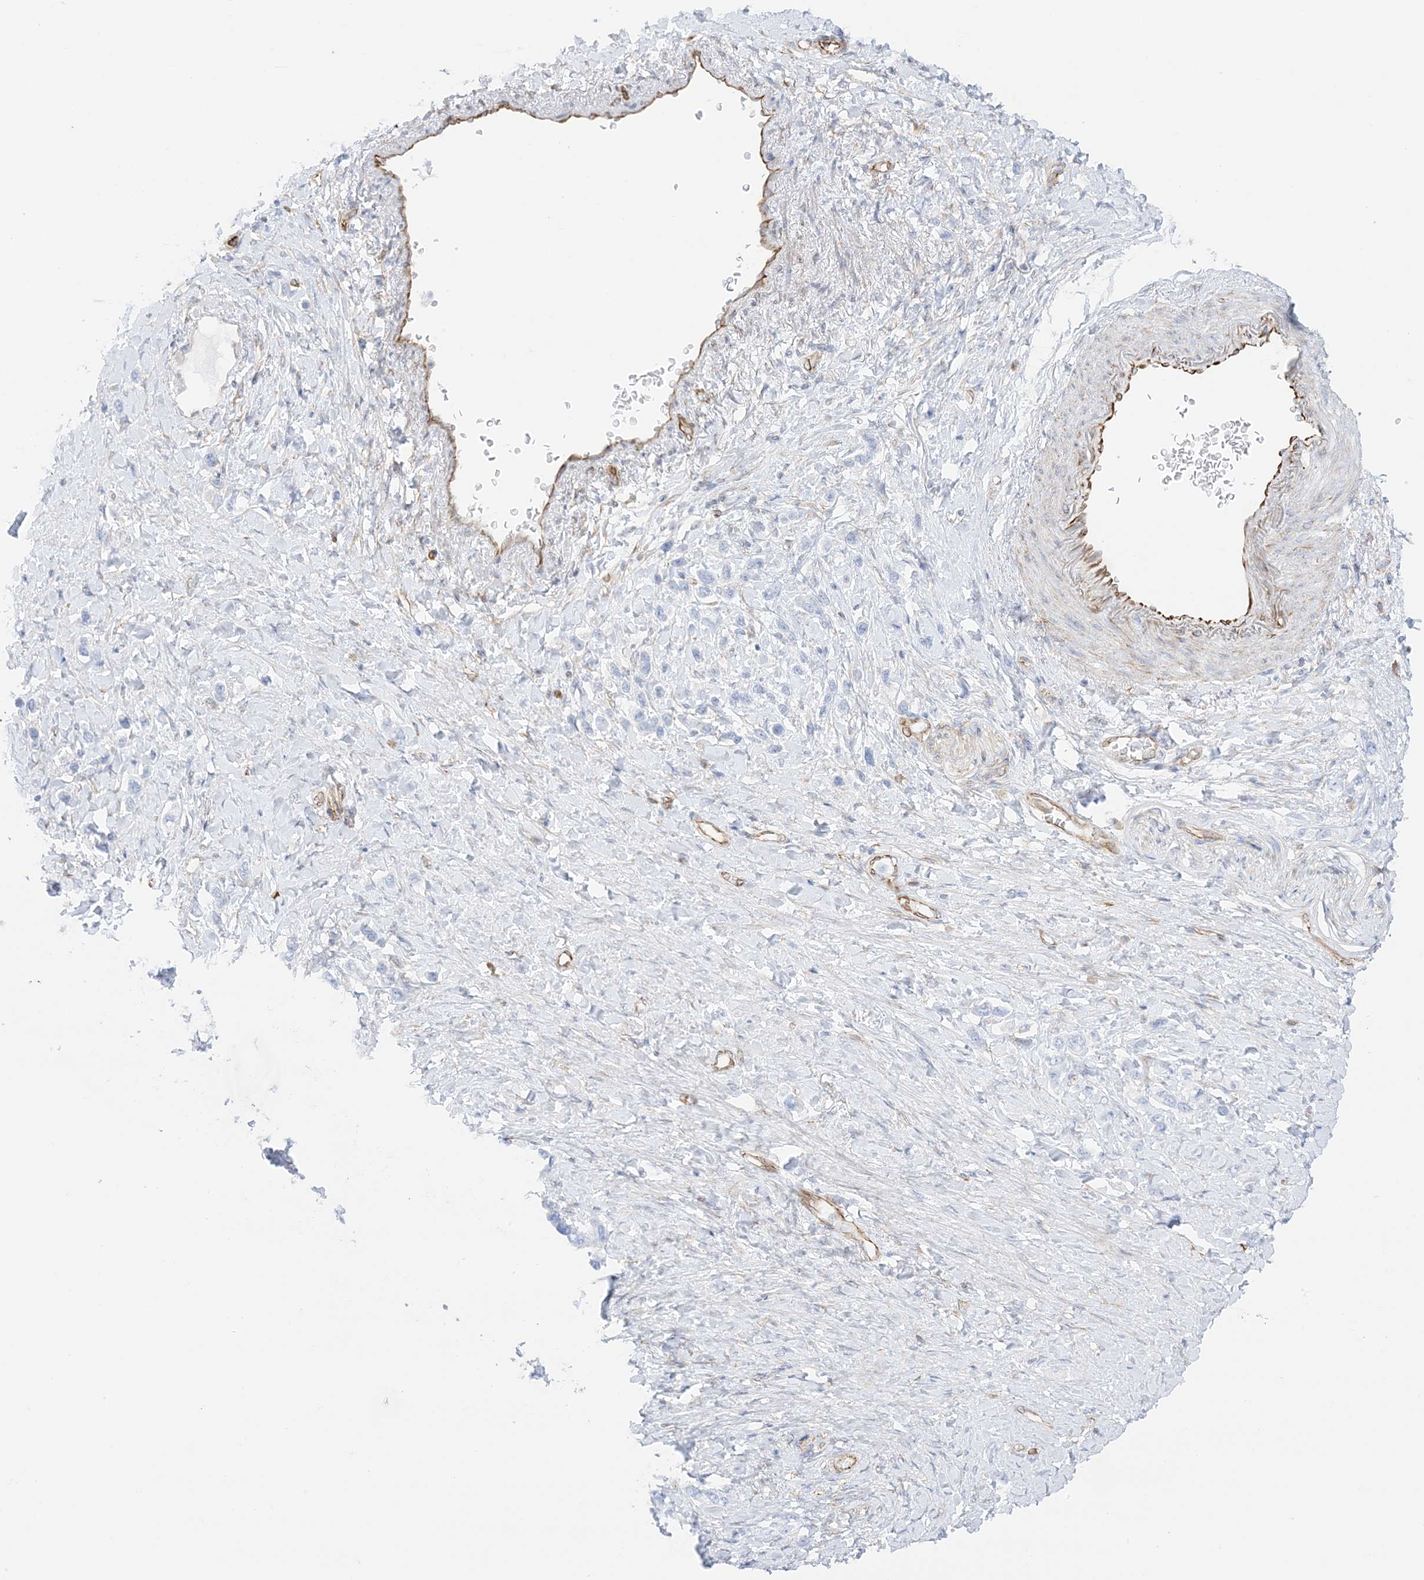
{"staining": {"intensity": "negative", "quantity": "none", "location": "none"}, "tissue": "stomach cancer", "cell_type": "Tumor cells", "image_type": "cancer", "snomed": [{"axis": "morphology", "description": "Adenocarcinoma, NOS"}, {"axis": "topography", "description": "Stomach"}], "caption": "This is an immunohistochemistry (IHC) image of stomach cancer. There is no expression in tumor cells.", "gene": "PID1", "patient": {"sex": "female", "age": 65}}